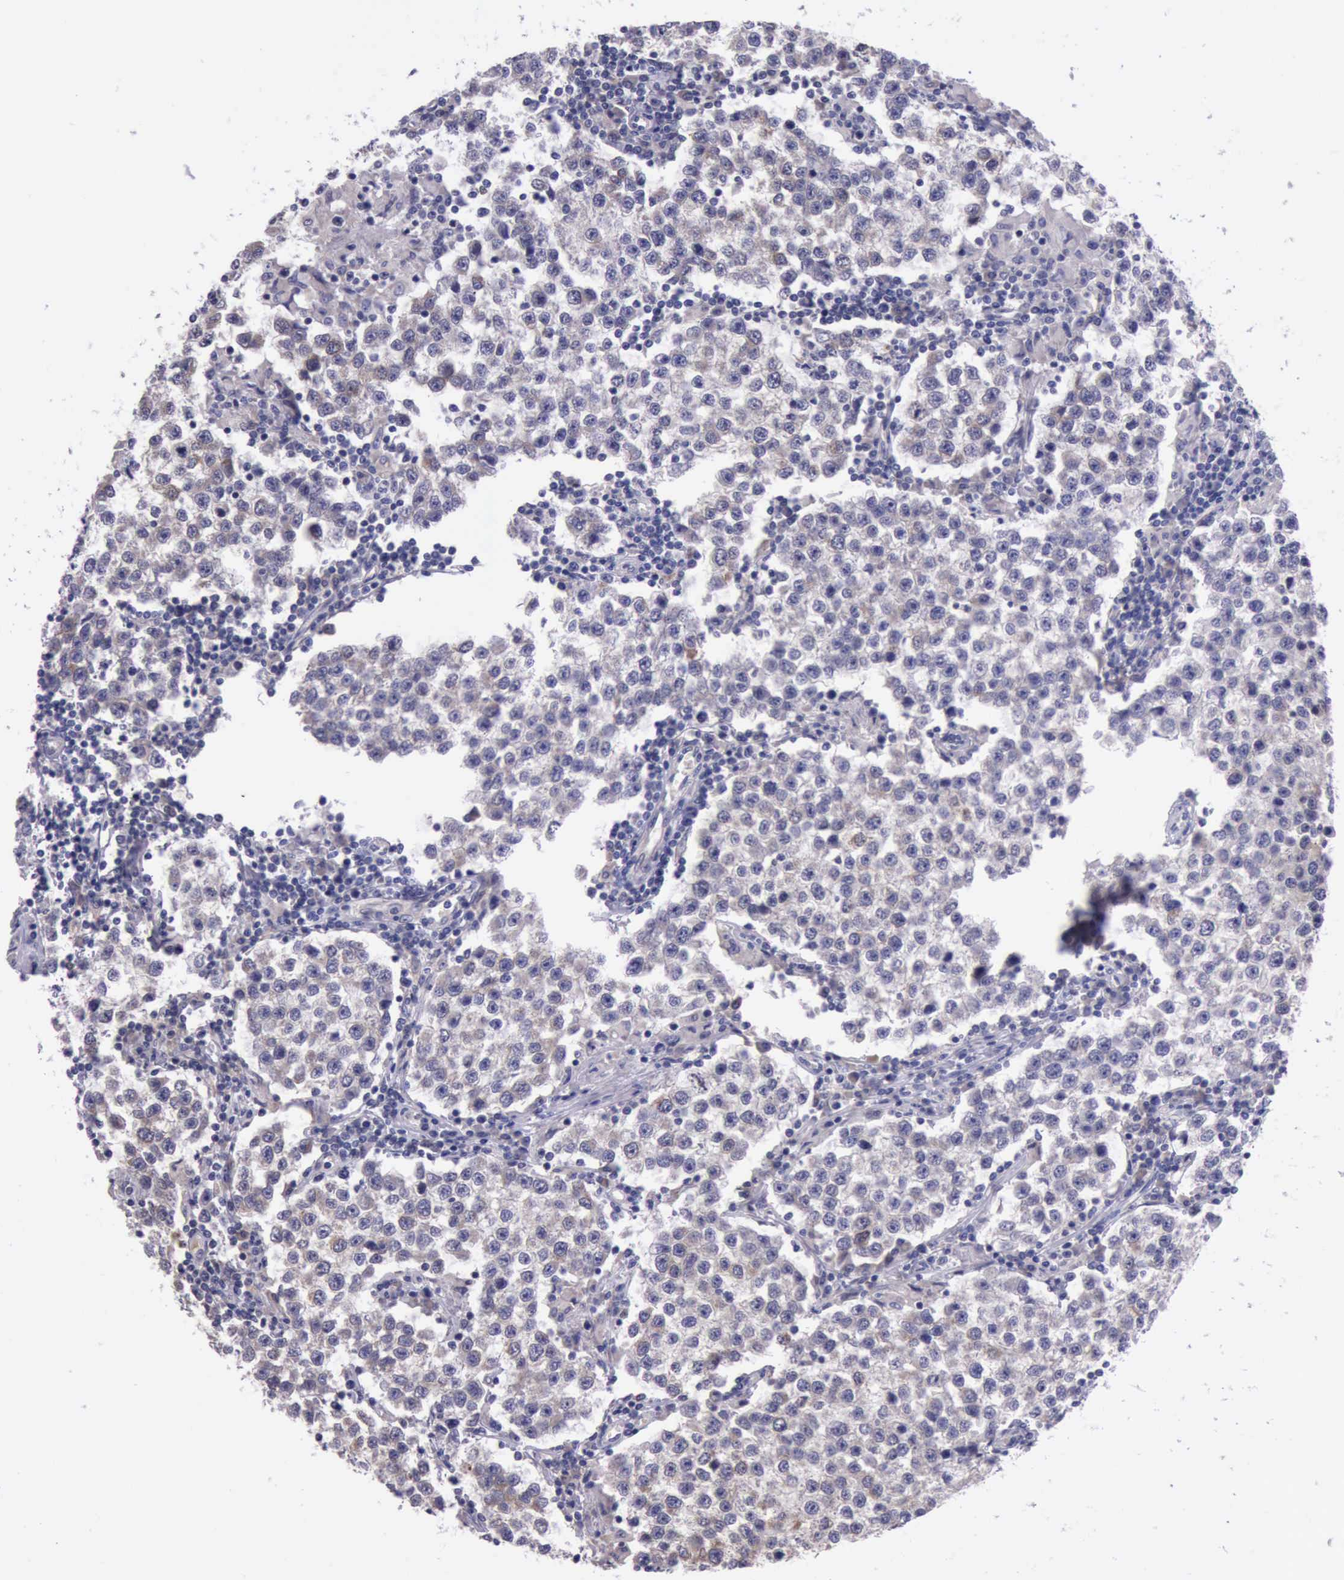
{"staining": {"intensity": "weak", "quantity": ">75%", "location": "cytoplasmic/membranous"}, "tissue": "testis cancer", "cell_type": "Tumor cells", "image_type": "cancer", "snomed": [{"axis": "morphology", "description": "Seminoma, NOS"}, {"axis": "topography", "description": "Testis"}], "caption": "Testis cancer tissue displays weak cytoplasmic/membranous staining in about >75% of tumor cells", "gene": "PLEK2", "patient": {"sex": "male", "age": 36}}